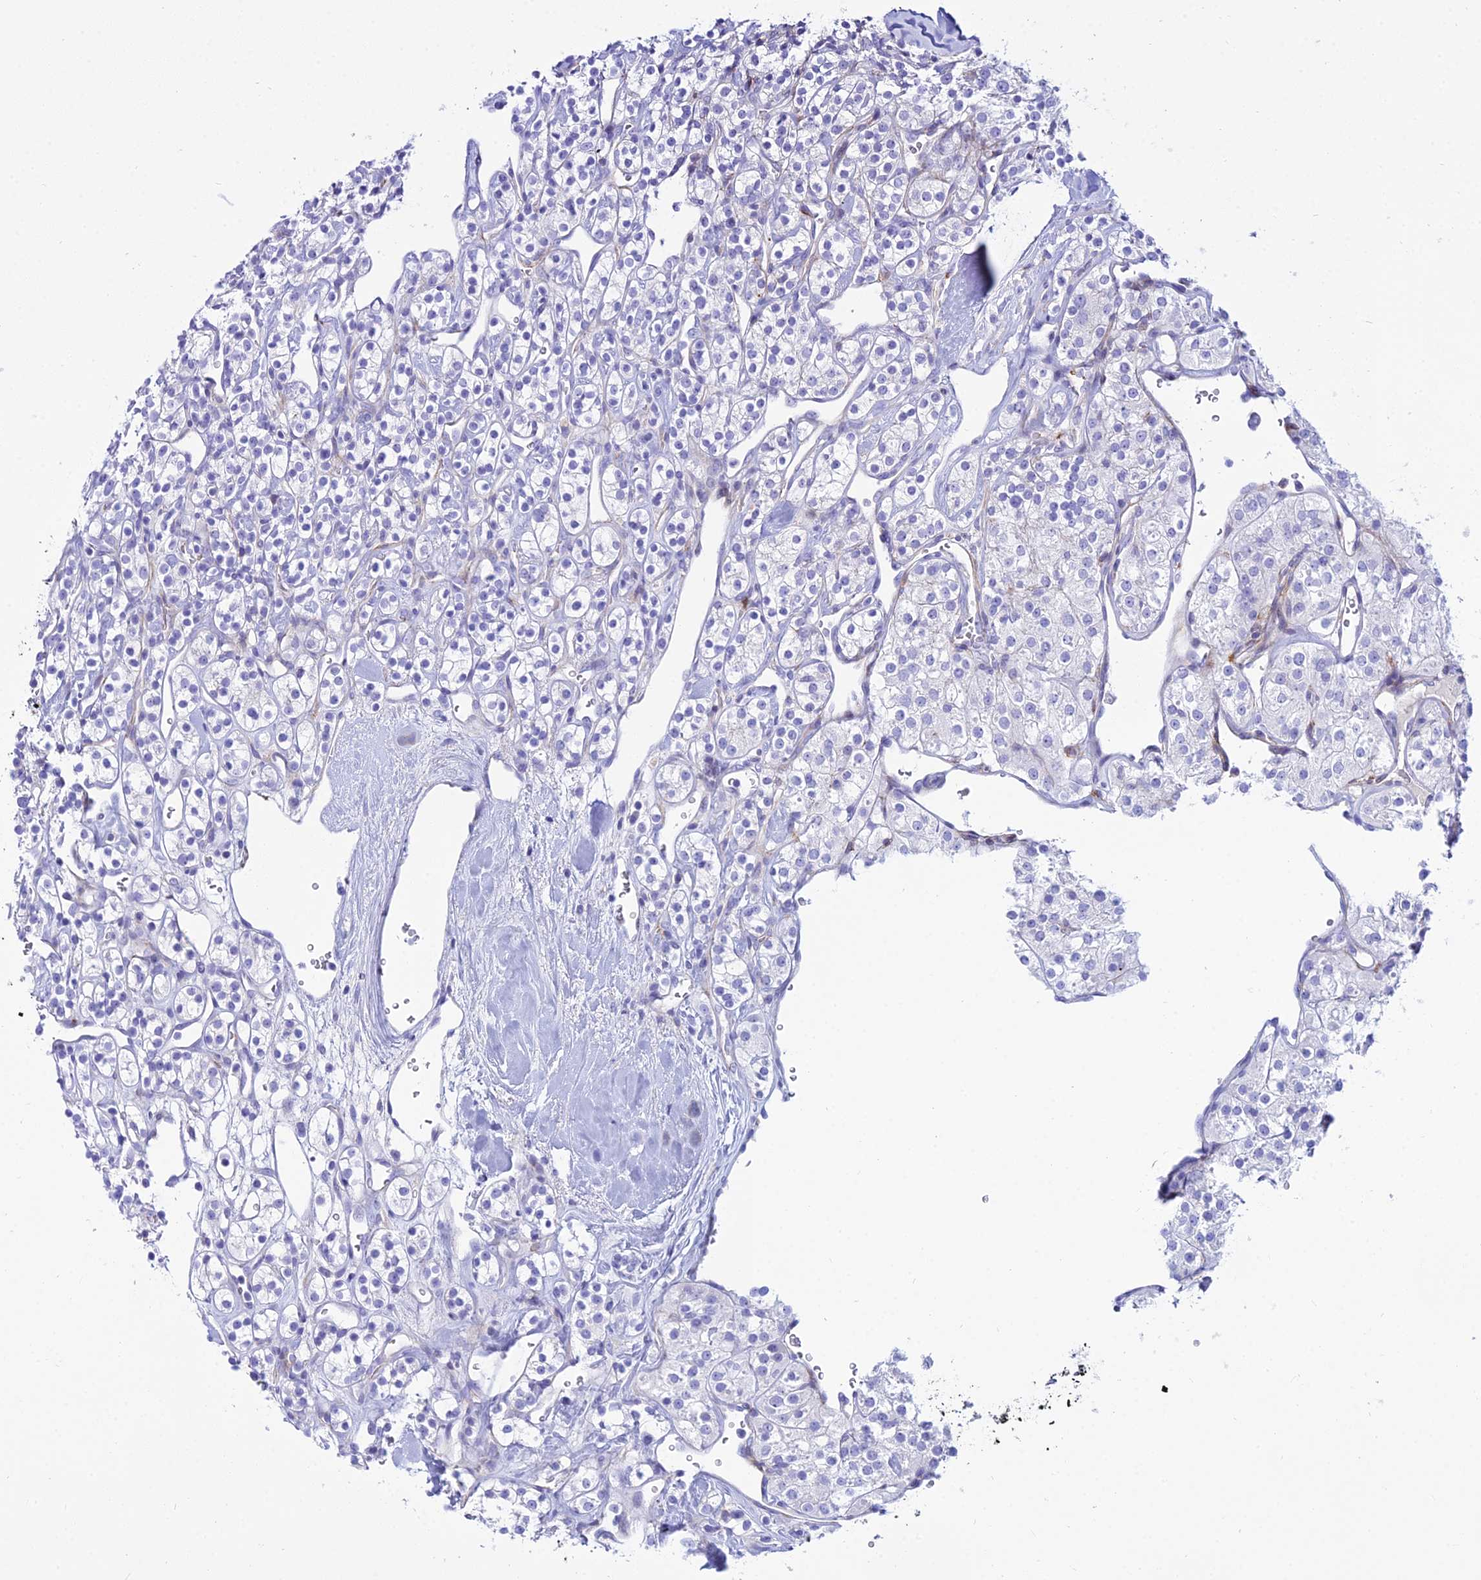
{"staining": {"intensity": "negative", "quantity": "none", "location": "none"}, "tissue": "renal cancer", "cell_type": "Tumor cells", "image_type": "cancer", "snomed": [{"axis": "morphology", "description": "Adenocarcinoma, NOS"}, {"axis": "topography", "description": "Kidney"}], "caption": "DAB immunohistochemical staining of human renal cancer (adenocarcinoma) shows no significant positivity in tumor cells. (Stains: DAB IHC with hematoxylin counter stain, Microscopy: brightfield microscopy at high magnification).", "gene": "DLX1", "patient": {"sex": "male", "age": 77}}